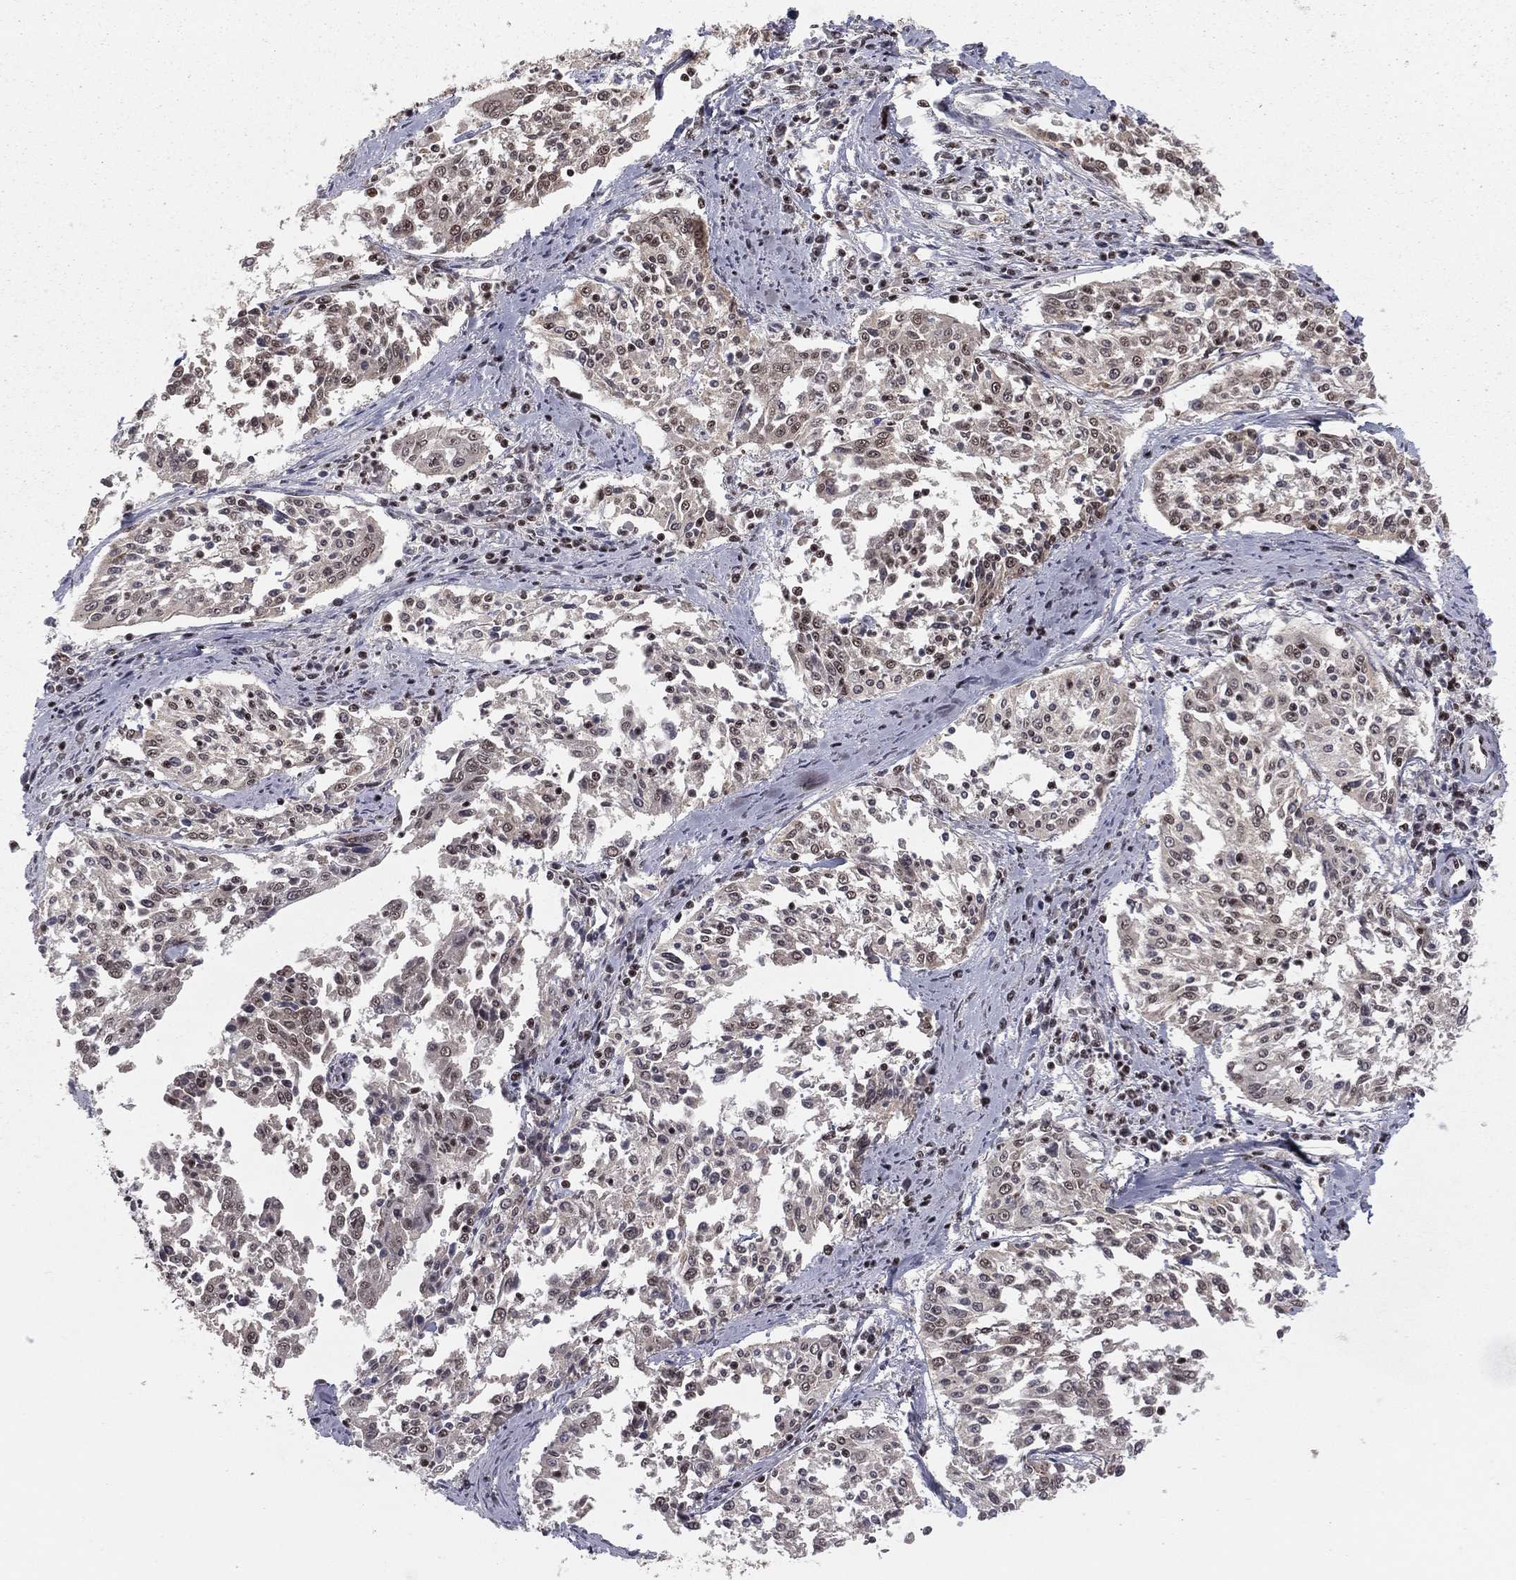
{"staining": {"intensity": "moderate", "quantity": "<25%", "location": "nuclear"}, "tissue": "cervical cancer", "cell_type": "Tumor cells", "image_type": "cancer", "snomed": [{"axis": "morphology", "description": "Squamous cell carcinoma, NOS"}, {"axis": "topography", "description": "Cervix"}], "caption": "A low amount of moderate nuclear expression is seen in approximately <25% of tumor cells in cervical cancer (squamous cell carcinoma) tissue.", "gene": "NFYB", "patient": {"sex": "female", "age": 41}}